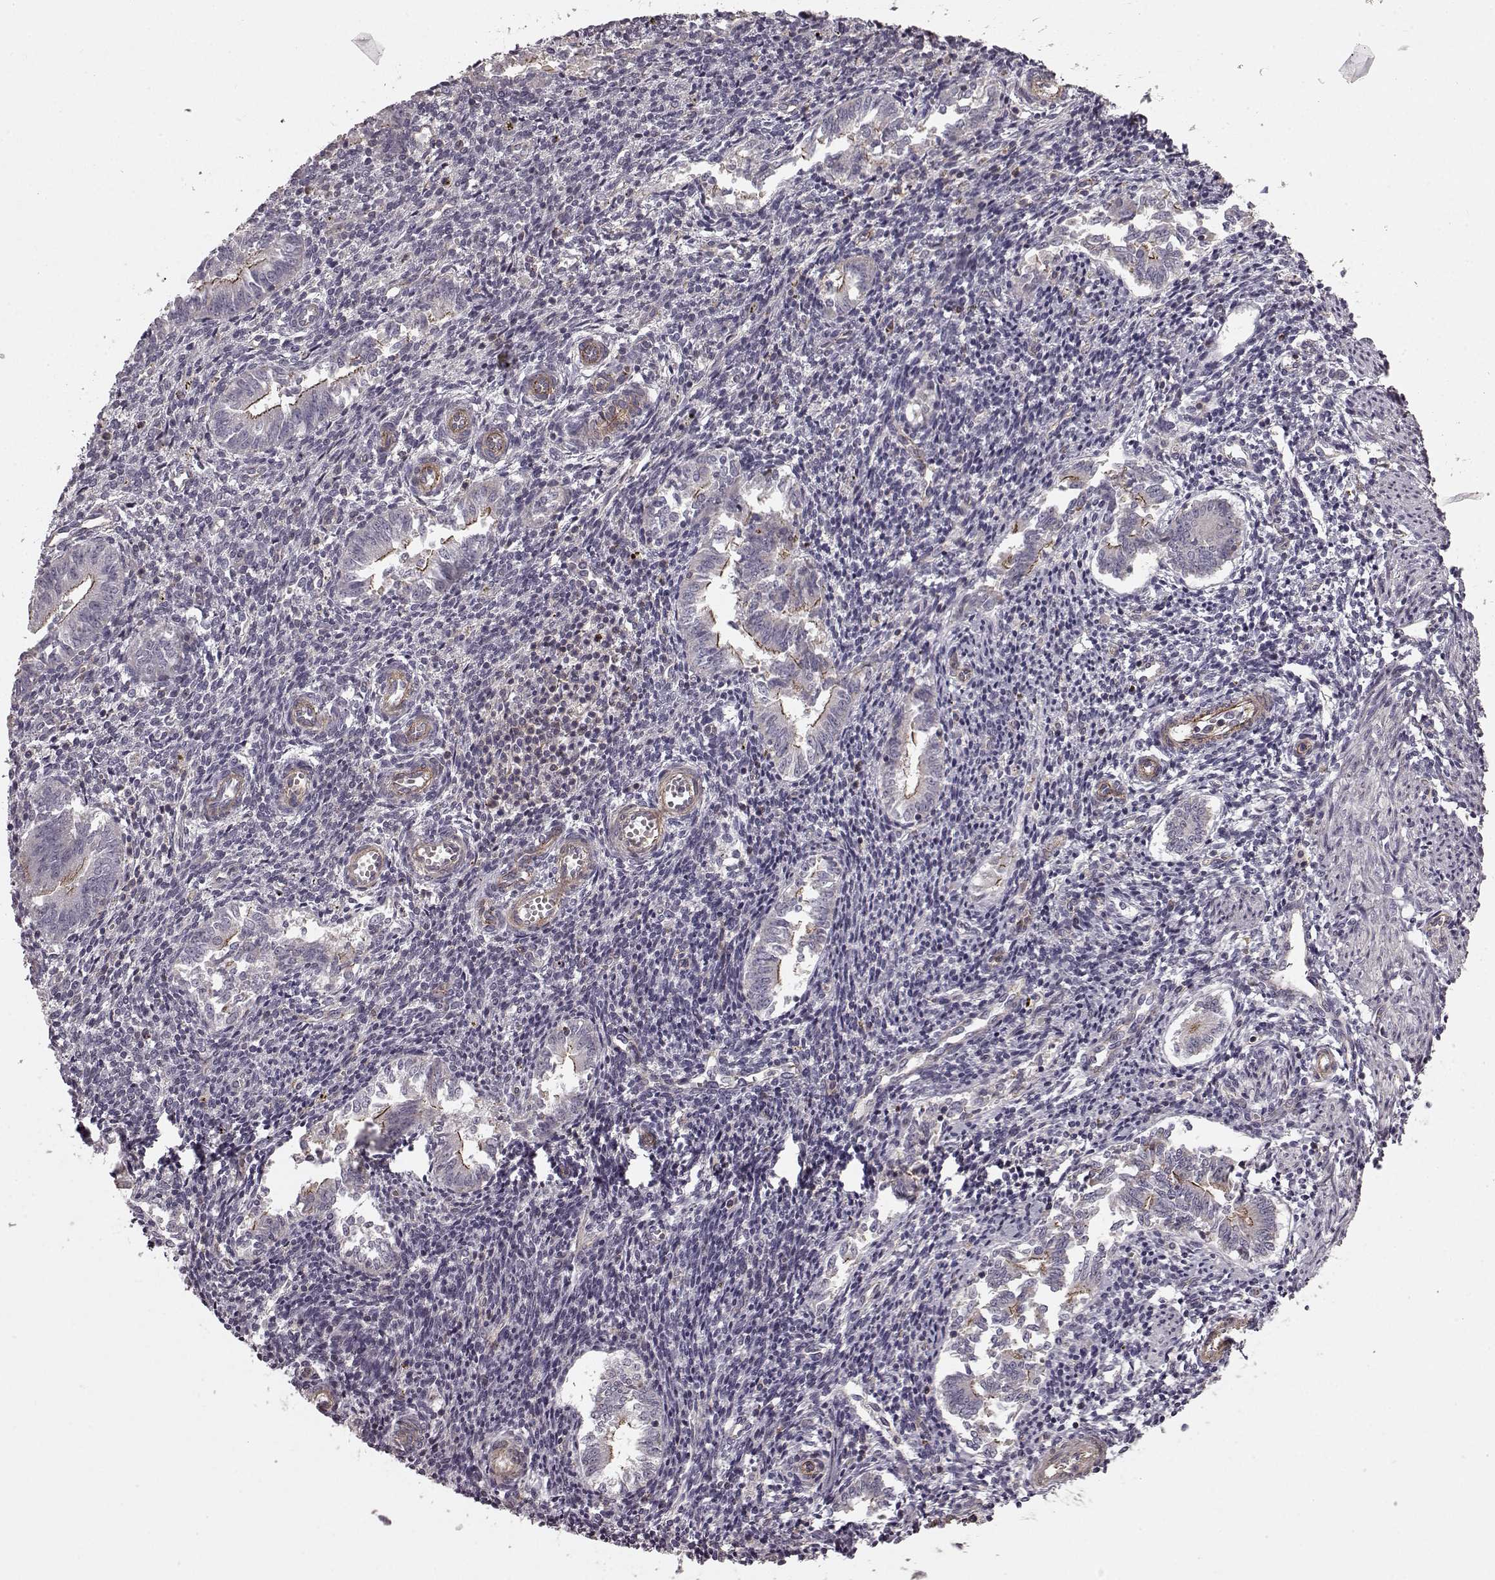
{"staining": {"intensity": "negative", "quantity": "none", "location": "none"}, "tissue": "endometrium", "cell_type": "Cells in endometrial stroma", "image_type": "normal", "snomed": [{"axis": "morphology", "description": "Normal tissue, NOS"}, {"axis": "topography", "description": "Endometrium"}], "caption": "DAB immunohistochemical staining of normal endometrium reveals no significant positivity in cells in endometrial stroma.", "gene": "SLC22A18", "patient": {"sex": "female", "age": 25}}